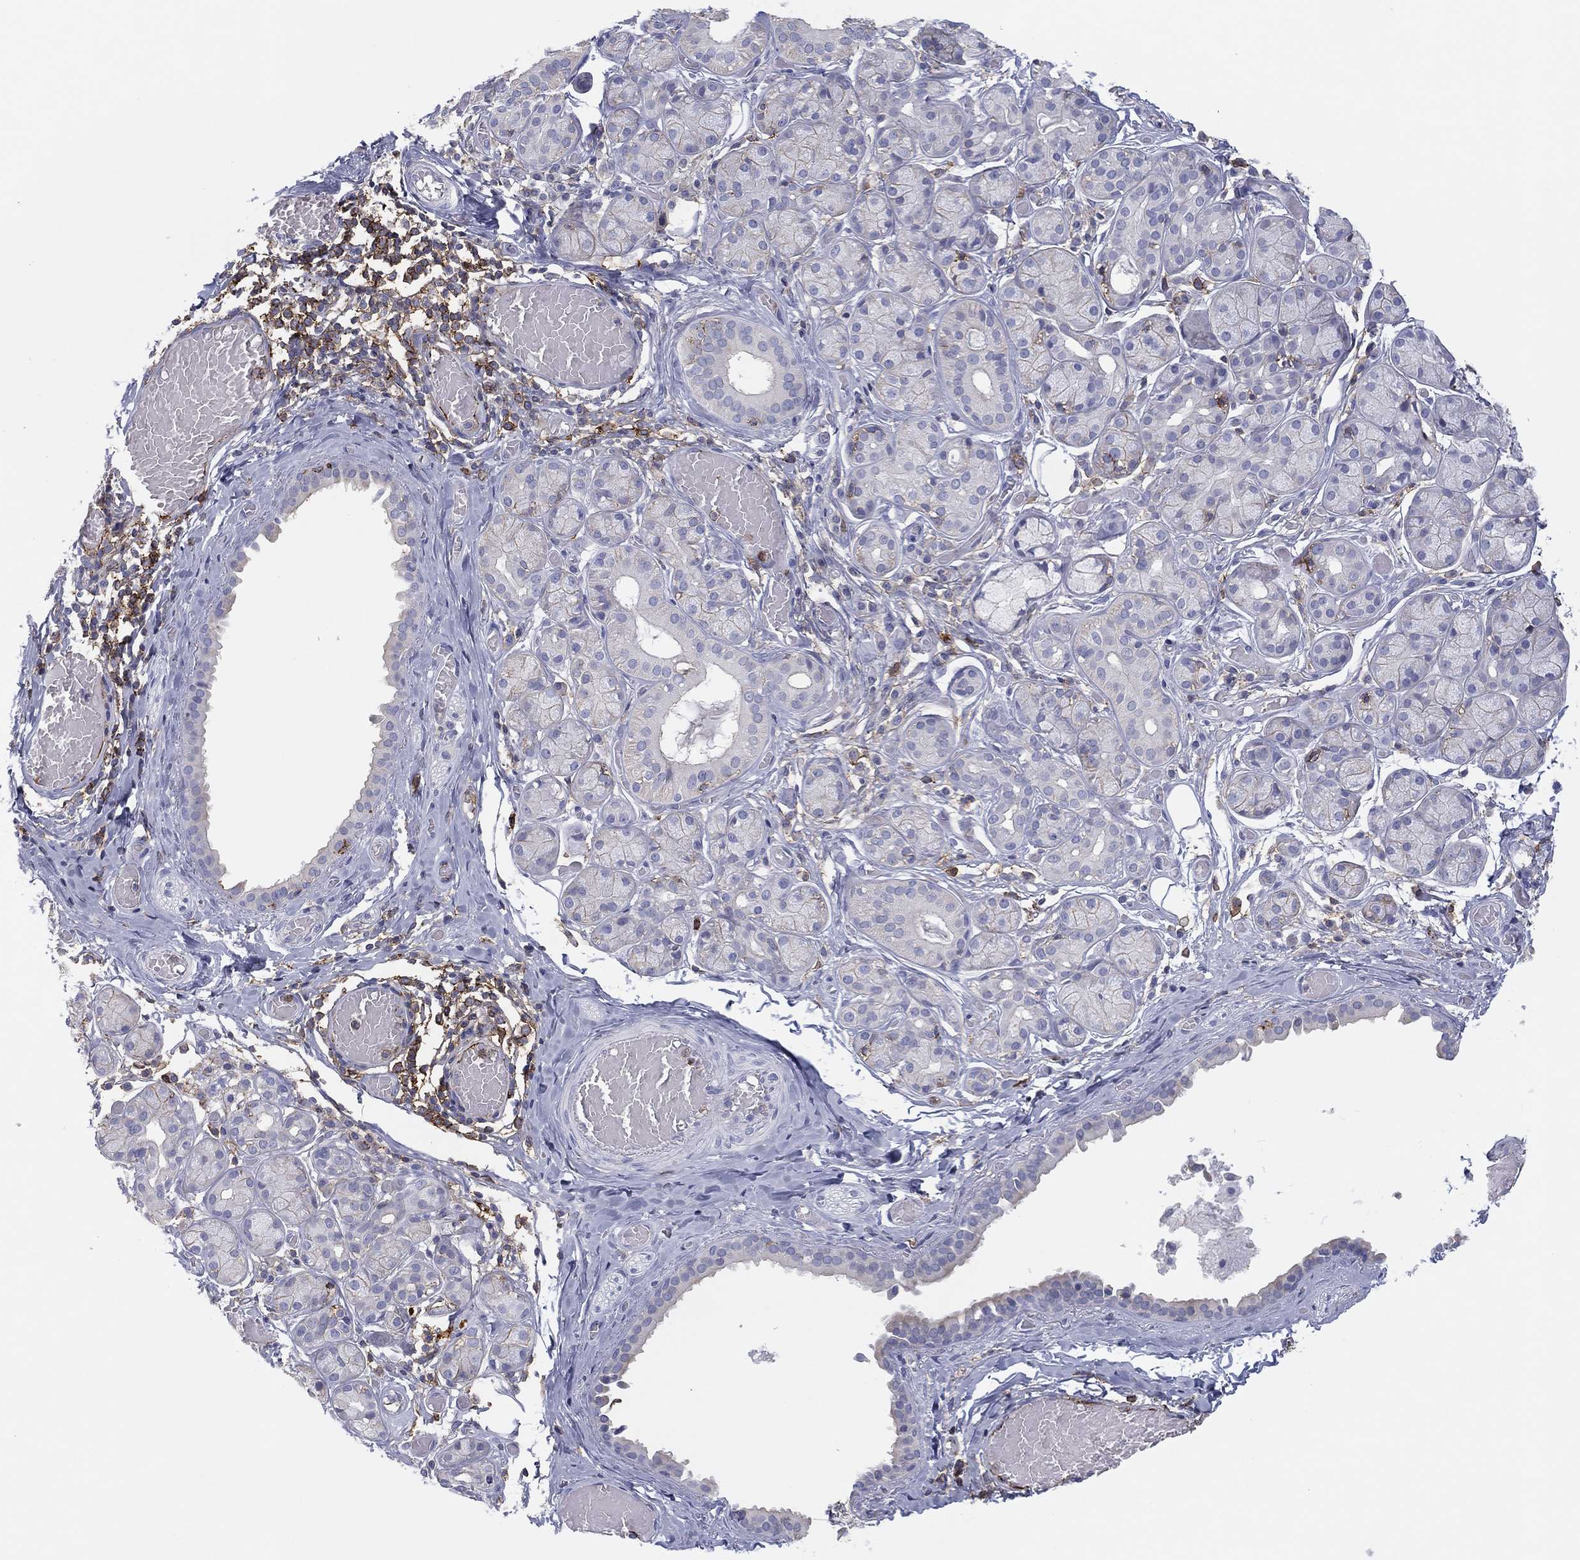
{"staining": {"intensity": "negative", "quantity": "none", "location": "none"}, "tissue": "salivary gland", "cell_type": "Glandular cells", "image_type": "normal", "snomed": [{"axis": "morphology", "description": "Normal tissue, NOS"}, {"axis": "topography", "description": "Salivary gland"}, {"axis": "topography", "description": "Peripheral nerve tissue"}], "caption": "Immunohistochemistry (IHC) photomicrograph of normal salivary gland stained for a protein (brown), which displays no positivity in glandular cells.", "gene": "SELPLG", "patient": {"sex": "male", "age": 71}}